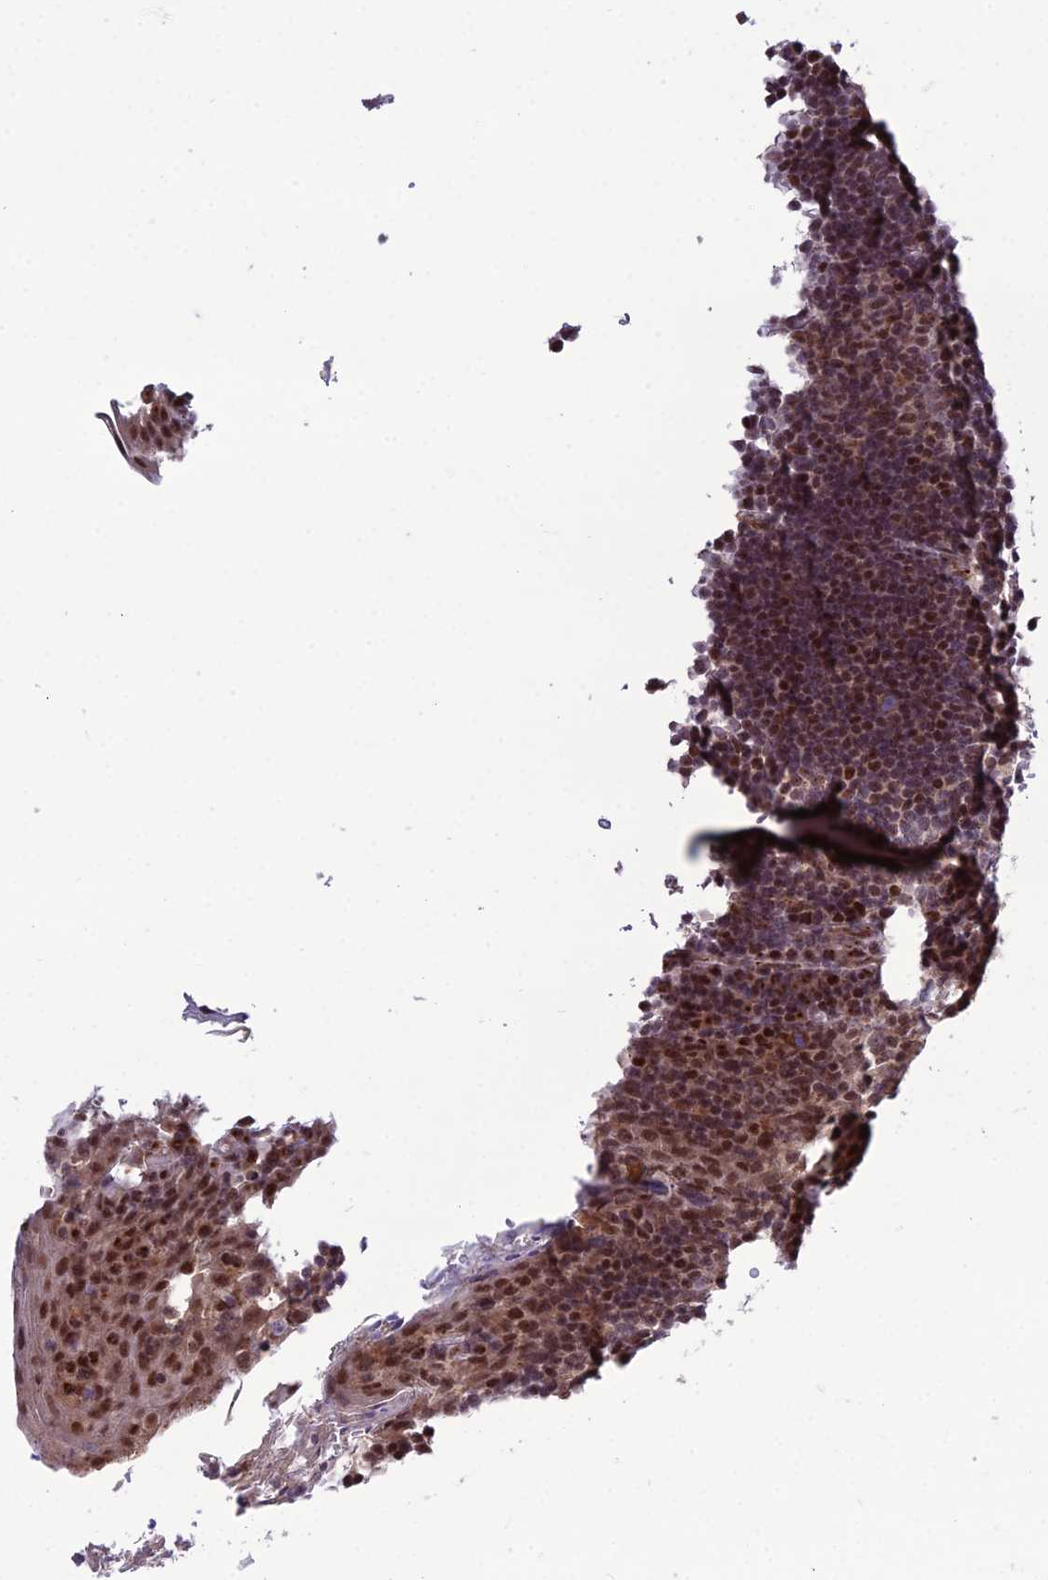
{"staining": {"intensity": "moderate", "quantity": "25%-75%", "location": "nuclear"}, "tissue": "tonsil", "cell_type": "Germinal center cells", "image_type": "normal", "snomed": [{"axis": "morphology", "description": "Normal tissue, NOS"}, {"axis": "topography", "description": "Tonsil"}], "caption": "A micrograph showing moderate nuclear expression in about 25%-75% of germinal center cells in benign tonsil, as visualized by brown immunohistochemical staining.", "gene": "ARL2", "patient": {"sex": "male", "age": 17}}